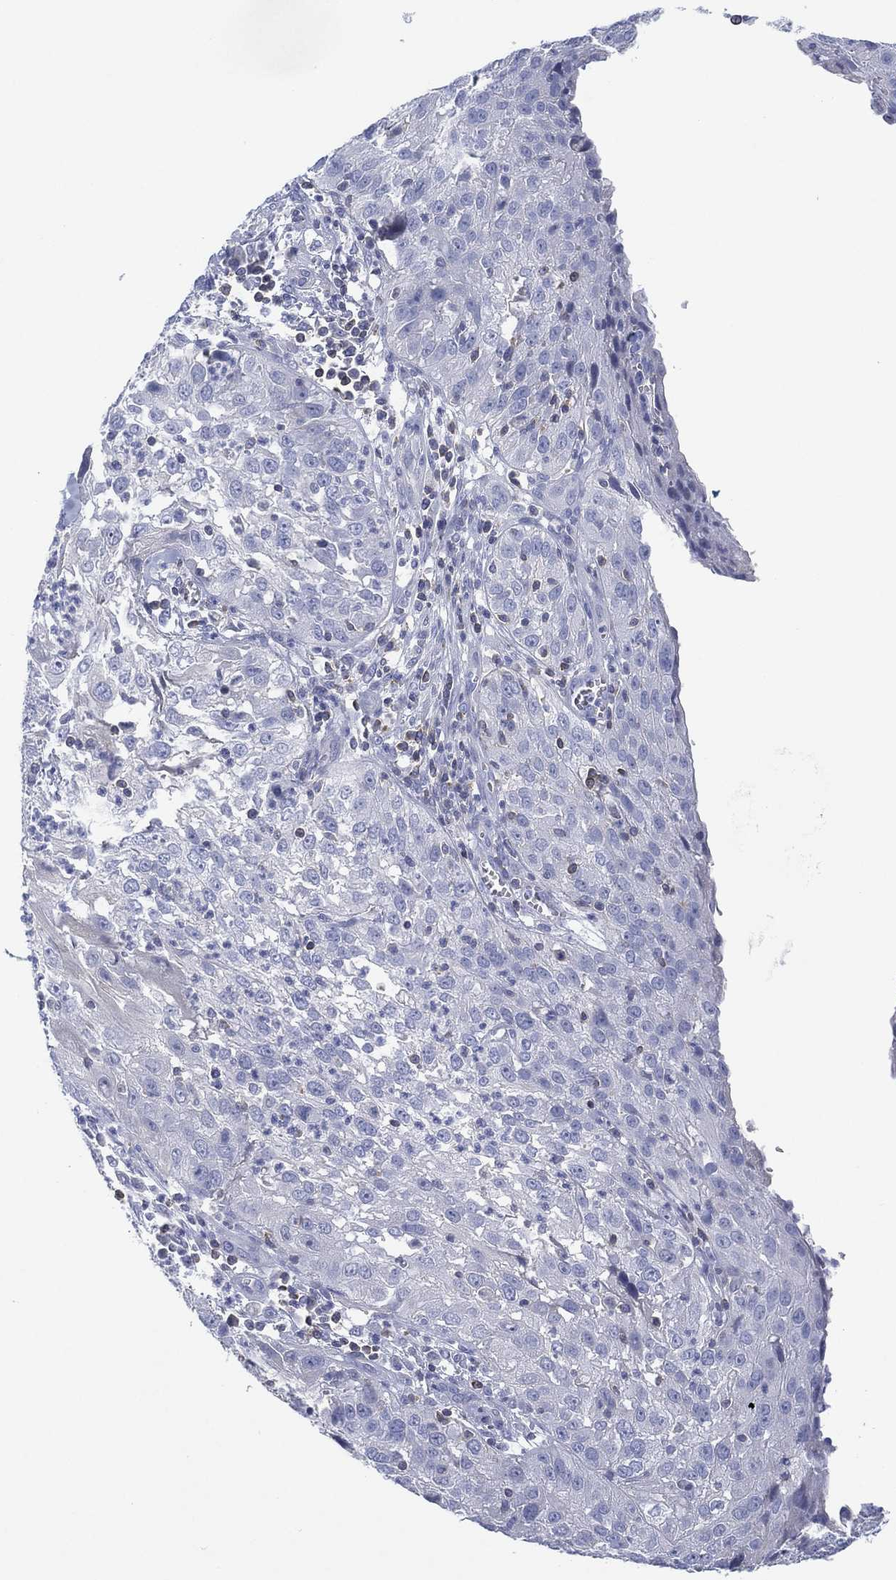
{"staining": {"intensity": "negative", "quantity": "none", "location": "none"}, "tissue": "cervical cancer", "cell_type": "Tumor cells", "image_type": "cancer", "snomed": [{"axis": "morphology", "description": "Squamous cell carcinoma, NOS"}, {"axis": "topography", "description": "Cervix"}], "caption": "Immunohistochemical staining of cervical squamous cell carcinoma exhibits no significant staining in tumor cells.", "gene": "SEPTIN1", "patient": {"sex": "female", "age": 32}}